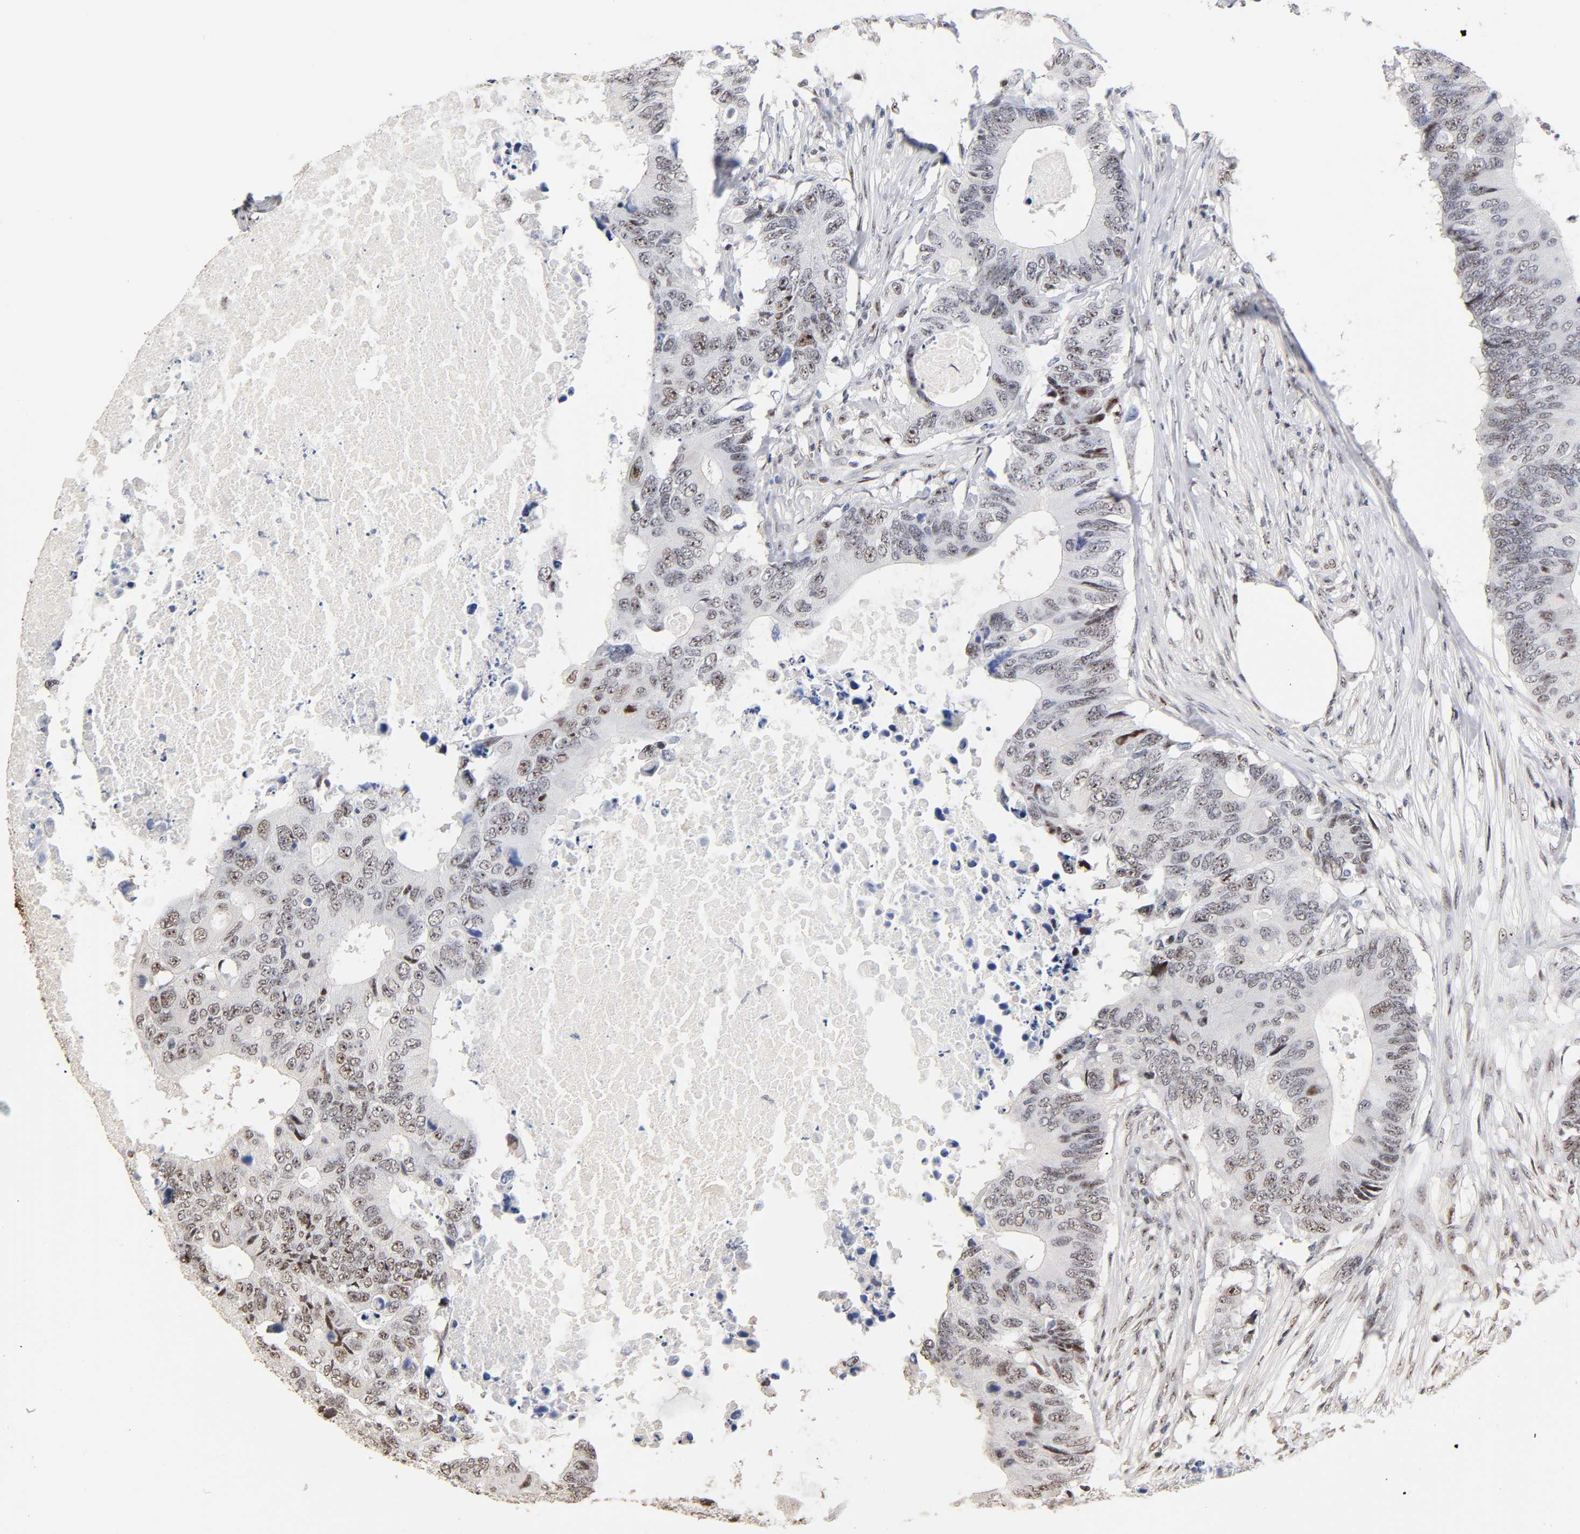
{"staining": {"intensity": "weak", "quantity": "25%-75%", "location": "nuclear"}, "tissue": "colorectal cancer", "cell_type": "Tumor cells", "image_type": "cancer", "snomed": [{"axis": "morphology", "description": "Adenocarcinoma, NOS"}, {"axis": "topography", "description": "Colon"}], "caption": "IHC of adenocarcinoma (colorectal) reveals low levels of weak nuclear positivity in about 25%-75% of tumor cells.", "gene": "TP53RK", "patient": {"sex": "male", "age": 71}}